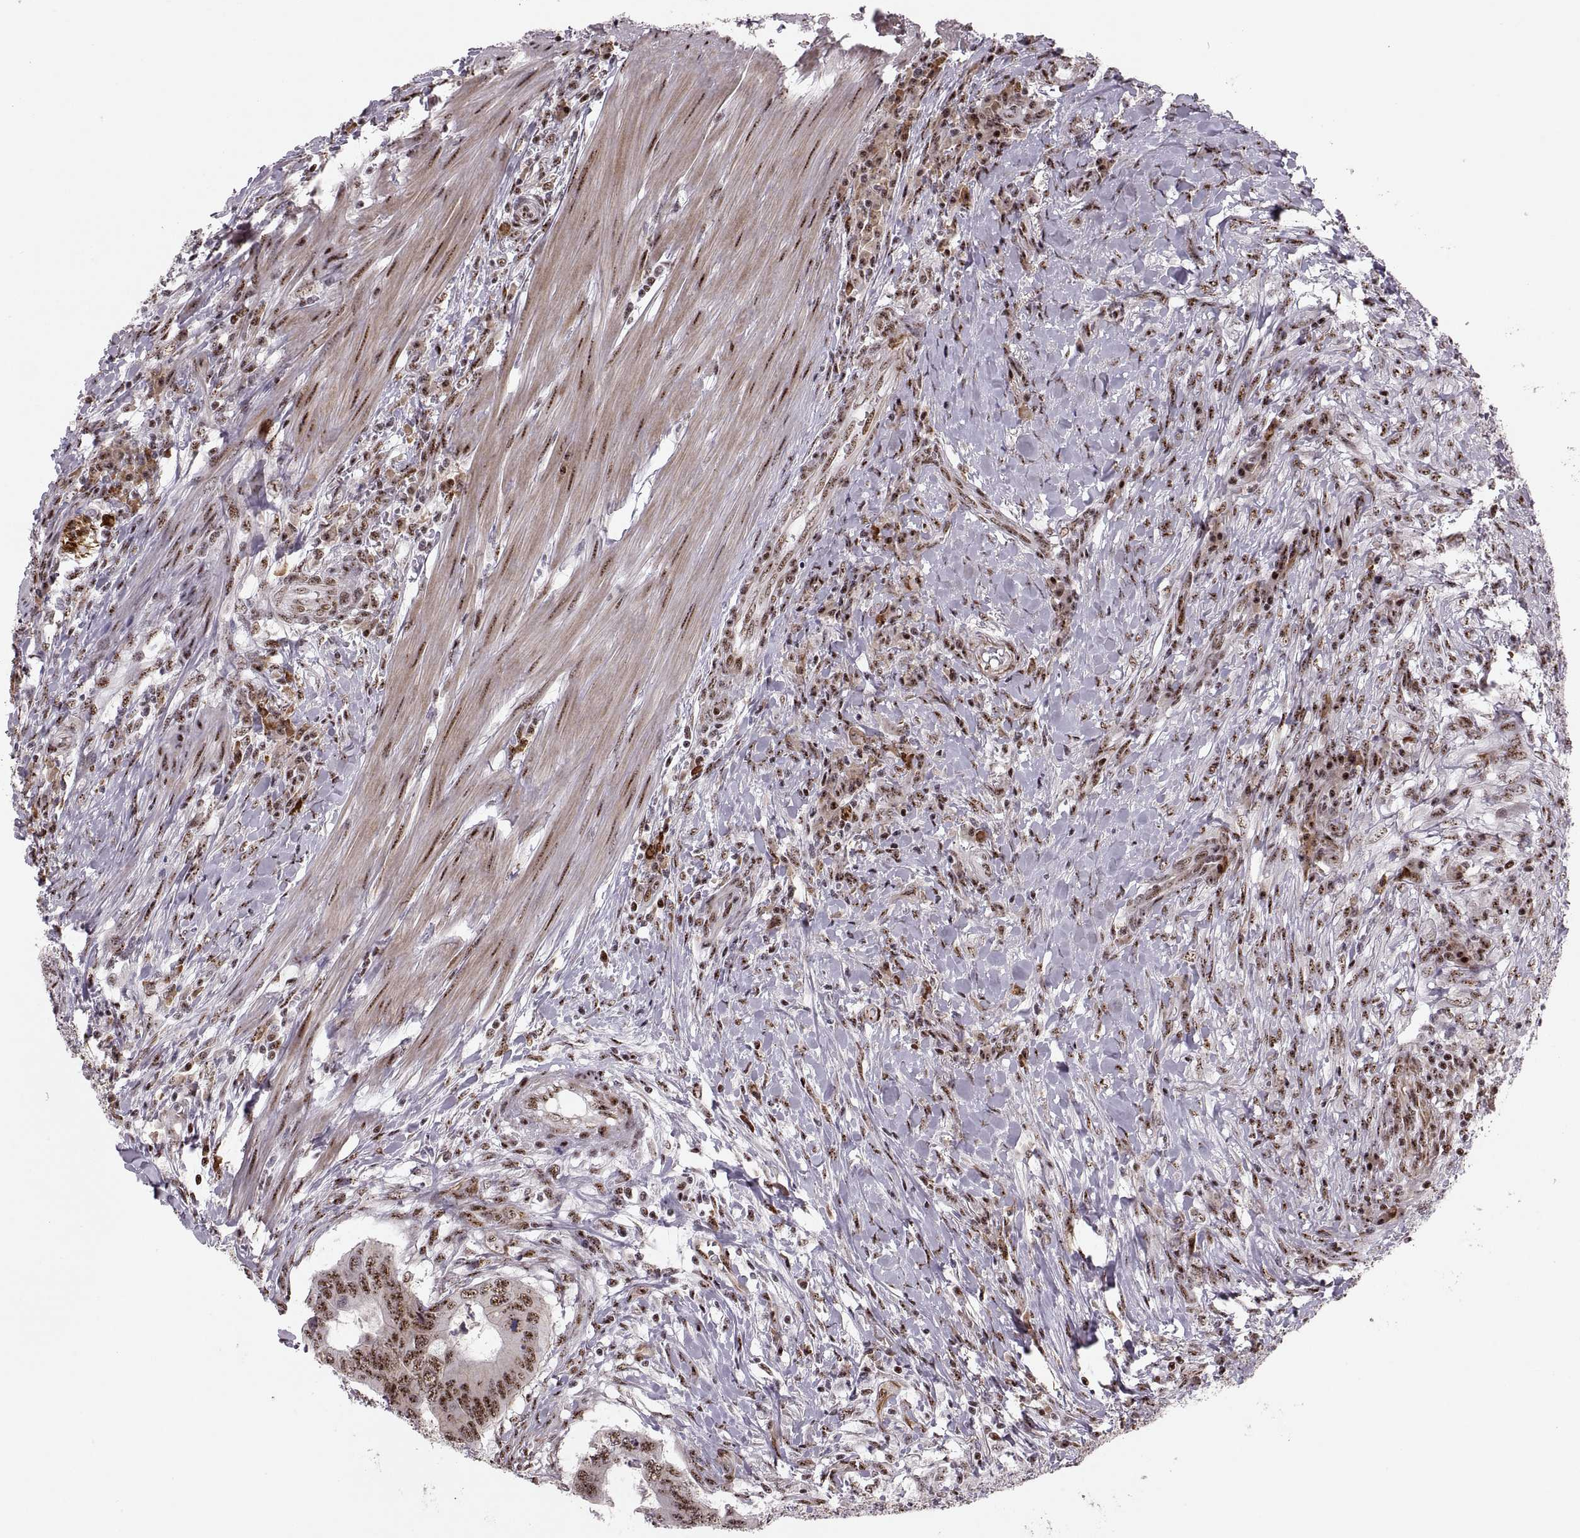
{"staining": {"intensity": "strong", "quantity": ">75%", "location": "nuclear"}, "tissue": "colorectal cancer", "cell_type": "Tumor cells", "image_type": "cancer", "snomed": [{"axis": "morphology", "description": "Adenocarcinoma, NOS"}, {"axis": "topography", "description": "Colon"}], "caption": "Tumor cells display strong nuclear positivity in approximately >75% of cells in colorectal cancer (adenocarcinoma). The protein of interest is shown in brown color, while the nuclei are stained blue.", "gene": "ZCCHC17", "patient": {"sex": "male", "age": 53}}